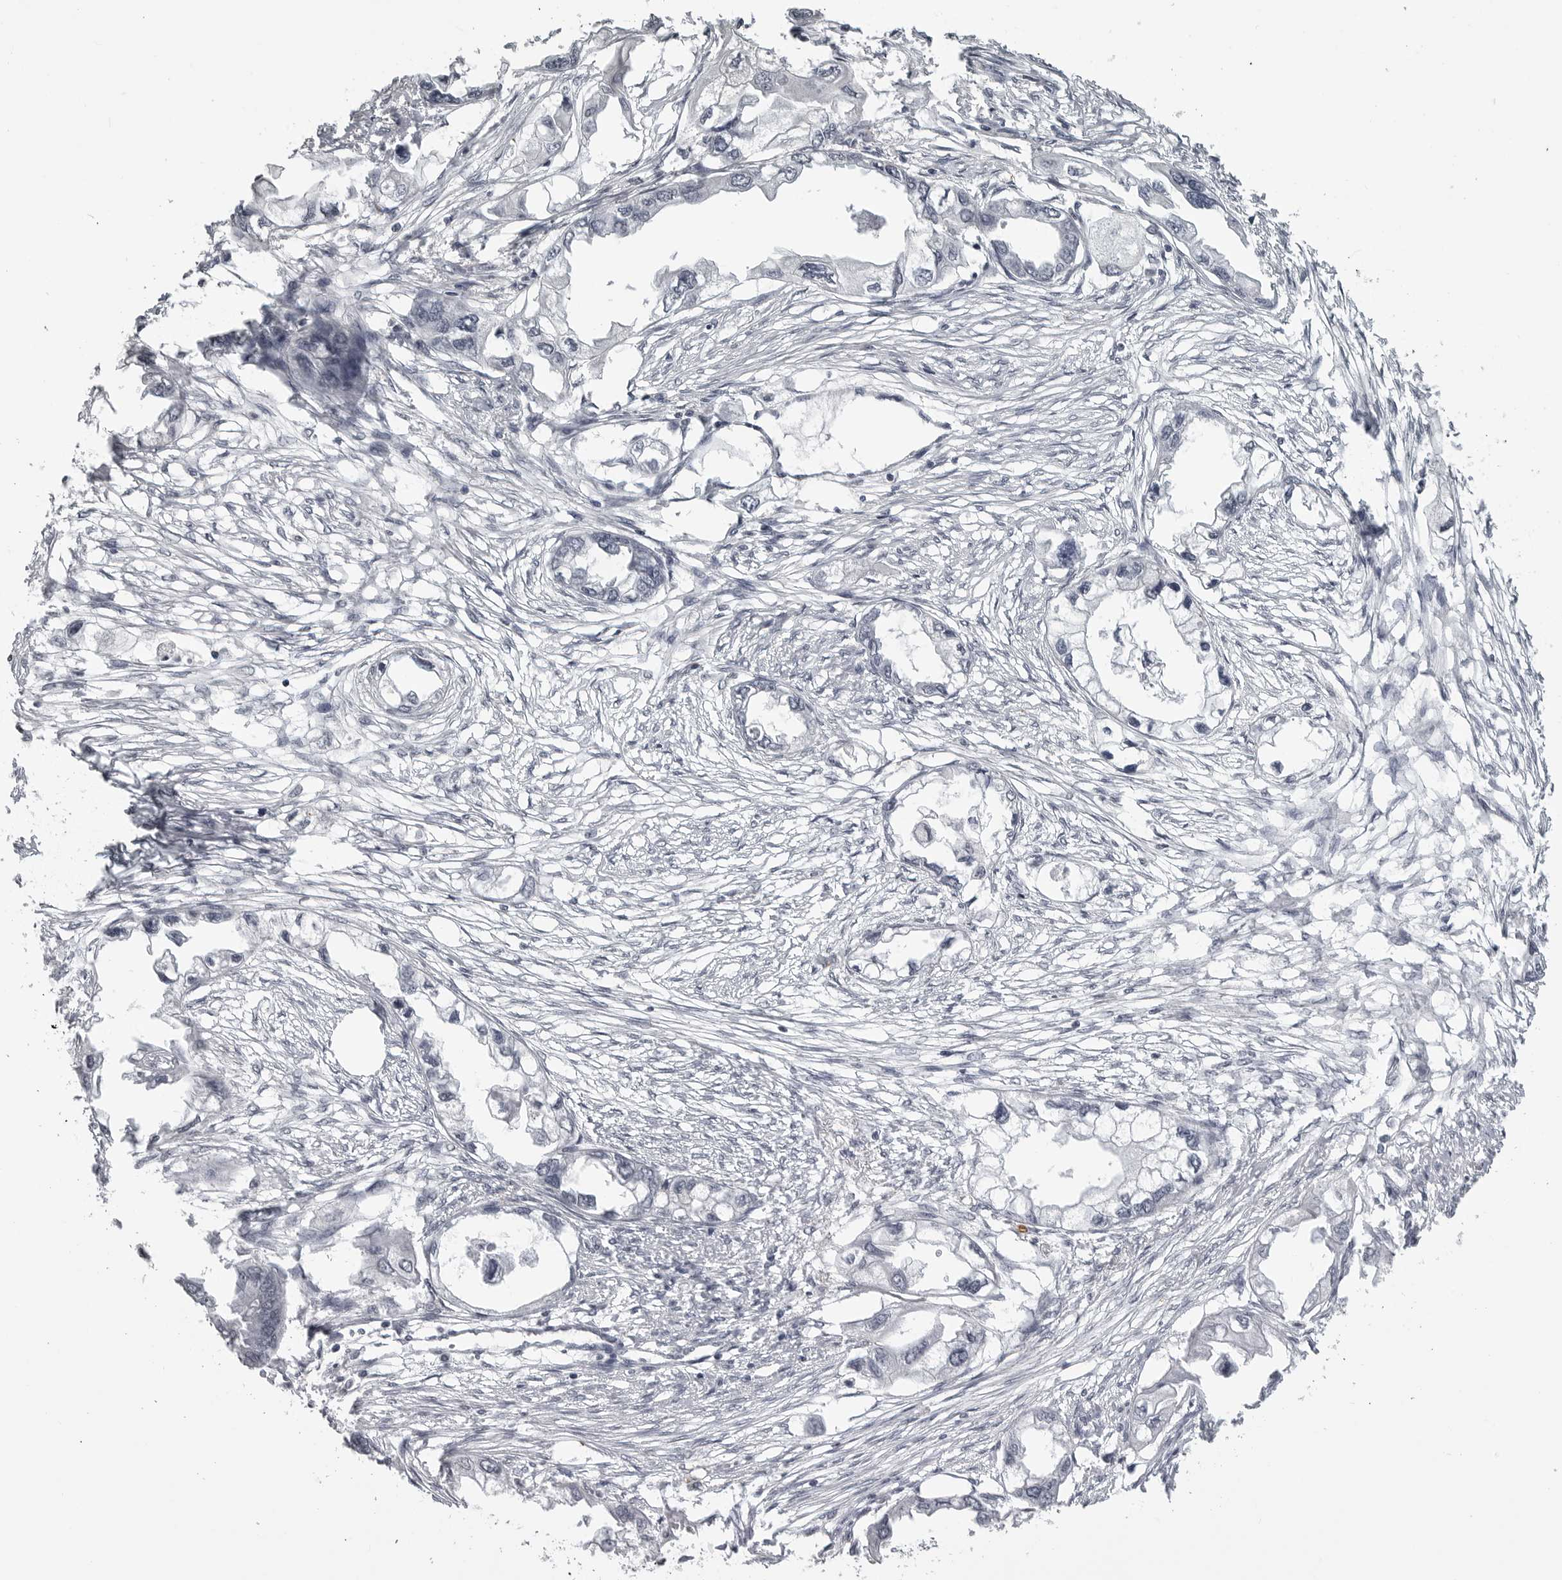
{"staining": {"intensity": "negative", "quantity": "none", "location": "none"}, "tissue": "endometrial cancer", "cell_type": "Tumor cells", "image_type": "cancer", "snomed": [{"axis": "morphology", "description": "Adenocarcinoma, NOS"}, {"axis": "morphology", "description": "Adenocarcinoma, metastatic, NOS"}, {"axis": "topography", "description": "Adipose tissue"}, {"axis": "topography", "description": "Endometrium"}], "caption": "IHC histopathology image of neoplastic tissue: endometrial metastatic adenocarcinoma stained with DAB (3,3'-diaminobenzidine) reveals no significant protein positivity in tumor cells. (Immunohistochemistry, brightfield microscopy, high magnification).", "gene": "DDX54", "patient": {"sex": "female", "age": 67}}